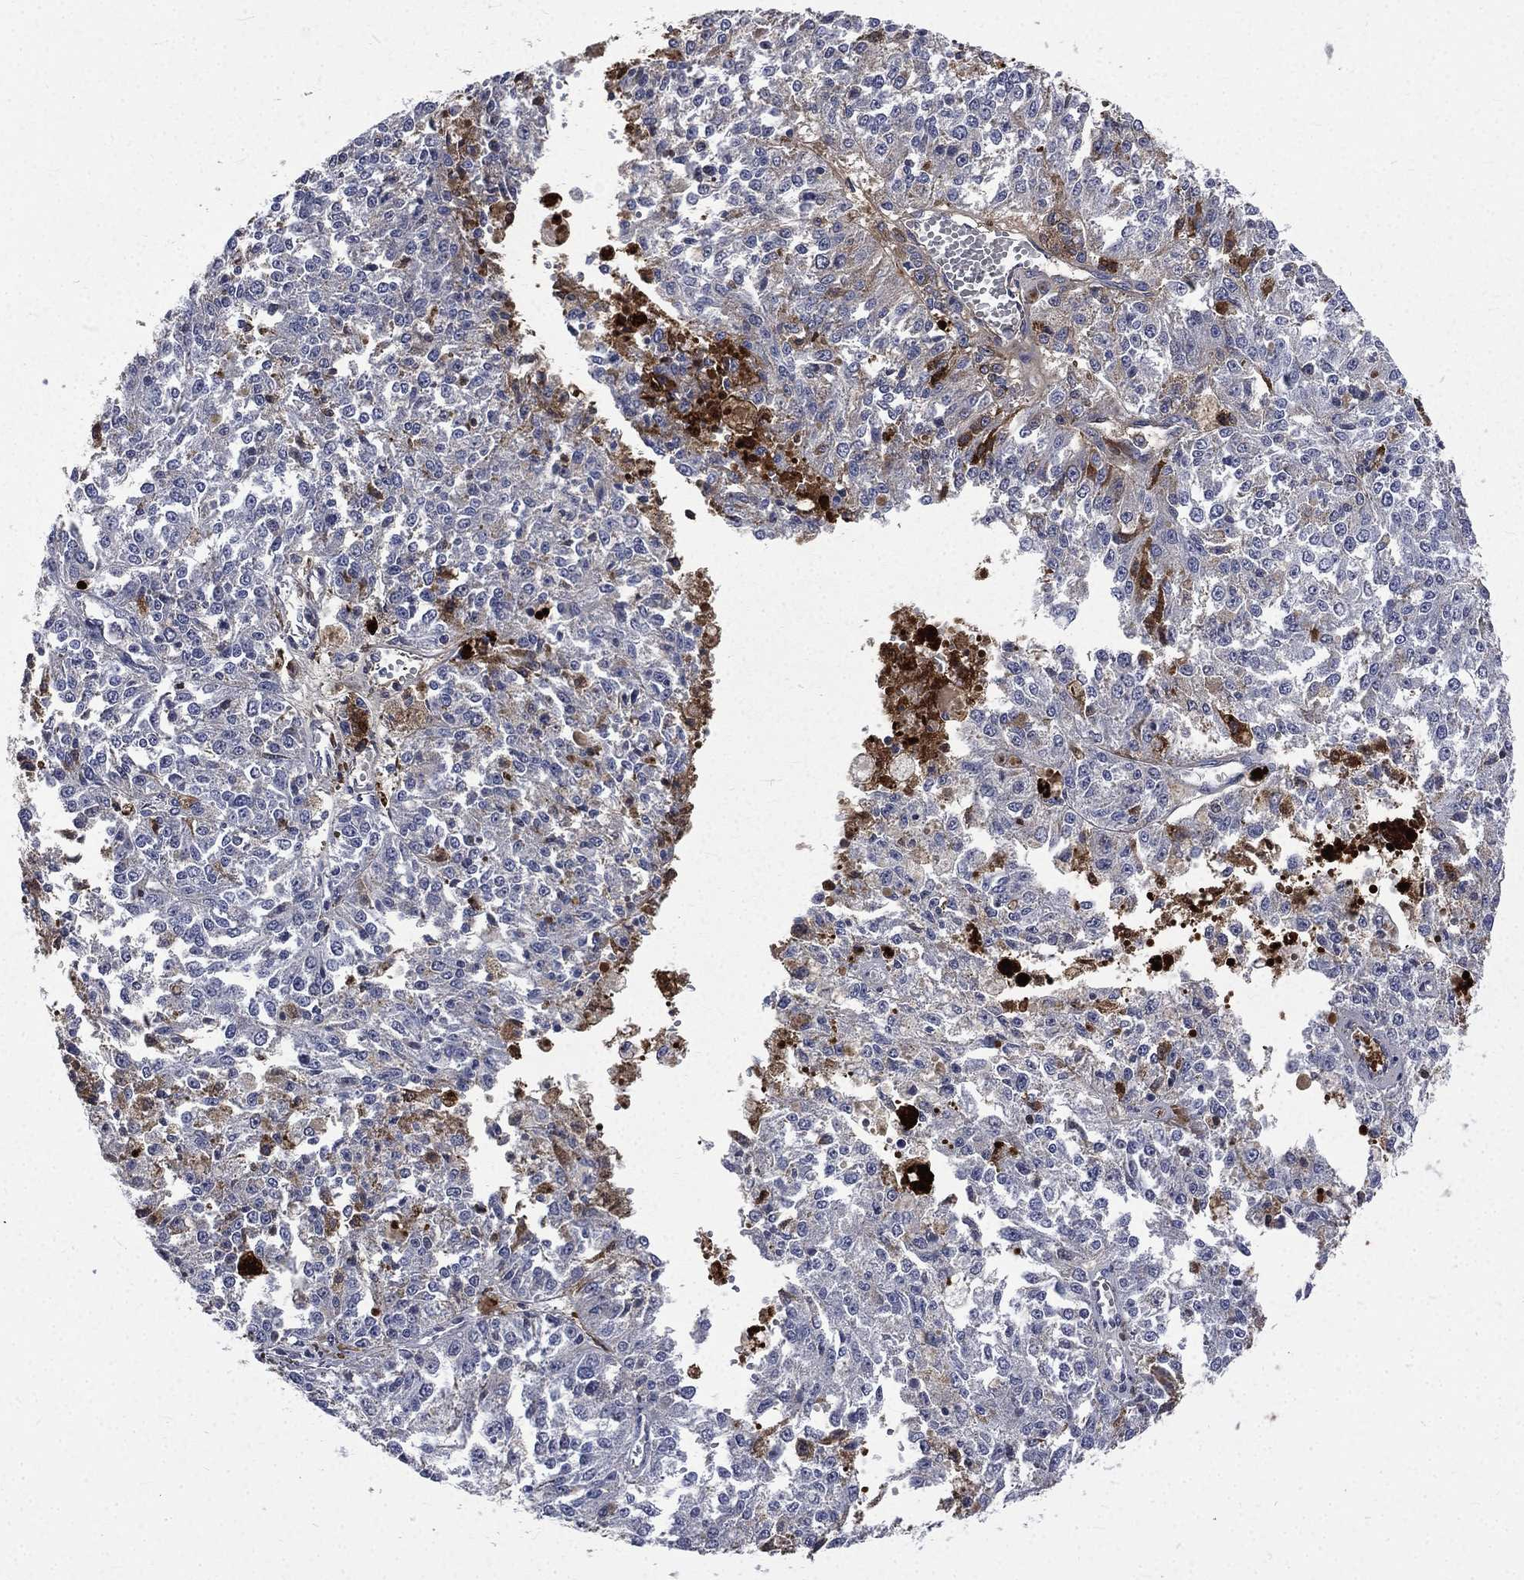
{"staining": {"intensity": "negative", "quantity": "none", "location": "none"}, "tissue": "melanoma", "cell_type": "Tumor cells", "image_type": "cancer", "snomed": [{"axis": "morphology", "description": "Malignant melanoma, Metastatic site"}, {"axis": "topography", "description": "Lymph node"}], "caption": "Immunohistochemistry (IHC) of human melanoma exhibits no expression in tumor cells.", "gene": "FGG", "patient": {"sex": "female", "age": 64}}